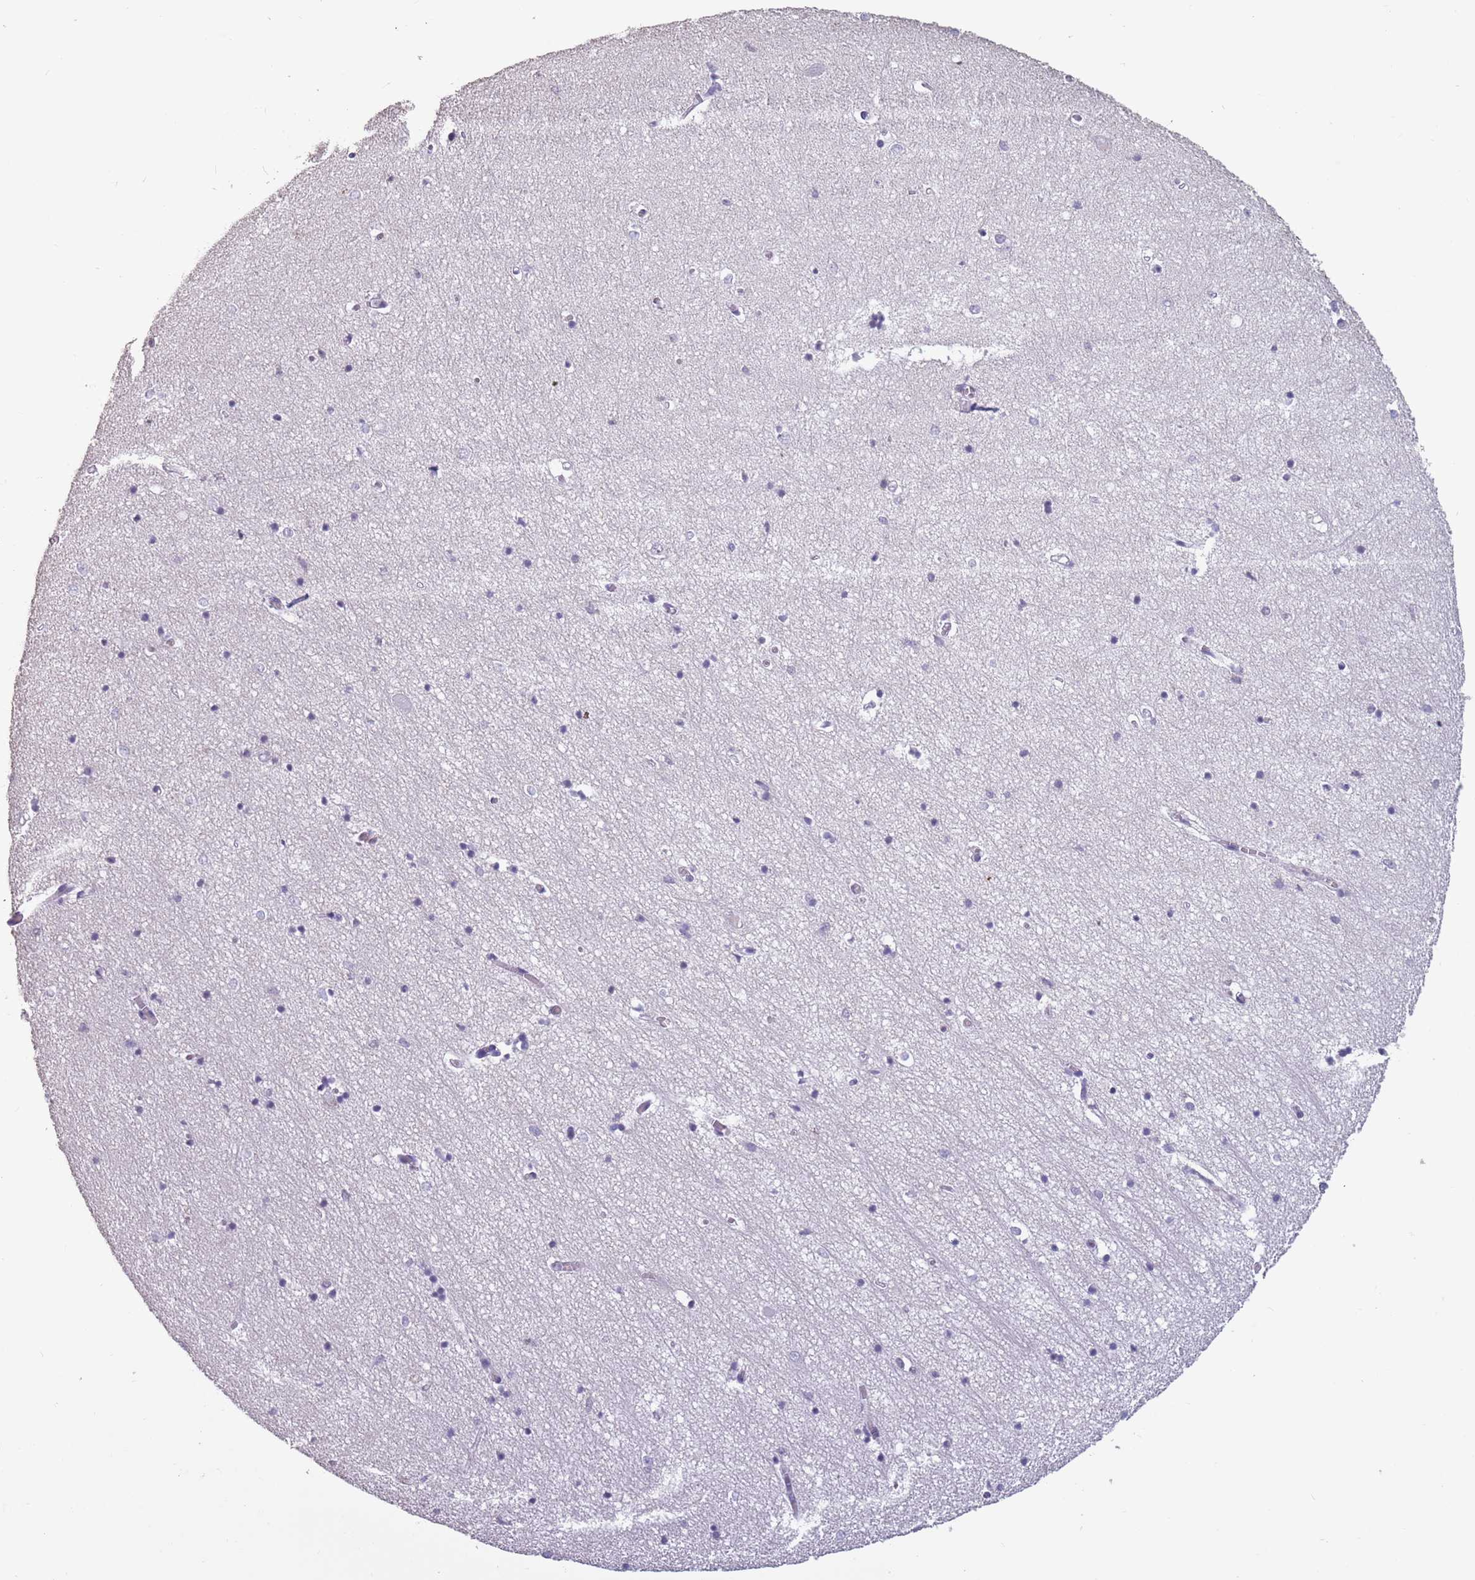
{"staining": {"intensity": "negative", "quantity": "none", "location": "none"}, "tissue": "hippocampus", "cell_type": "Glial cells", "image_type": "normal", "snomed": [{"axis": "morphology", "description": "Normal tissue, NOS"}, {"axis": "topography", "description": "Hippocampus"}], "caption": "IHC of unremarkable human hippocampus displays no positivity in glial cells. (DAB (3,3'-diaminobenzidine) immunohistochemistry with hematoxylin counter stain).", "gene": "SUN5", "patient": {"sex": "female", "age": 64}}